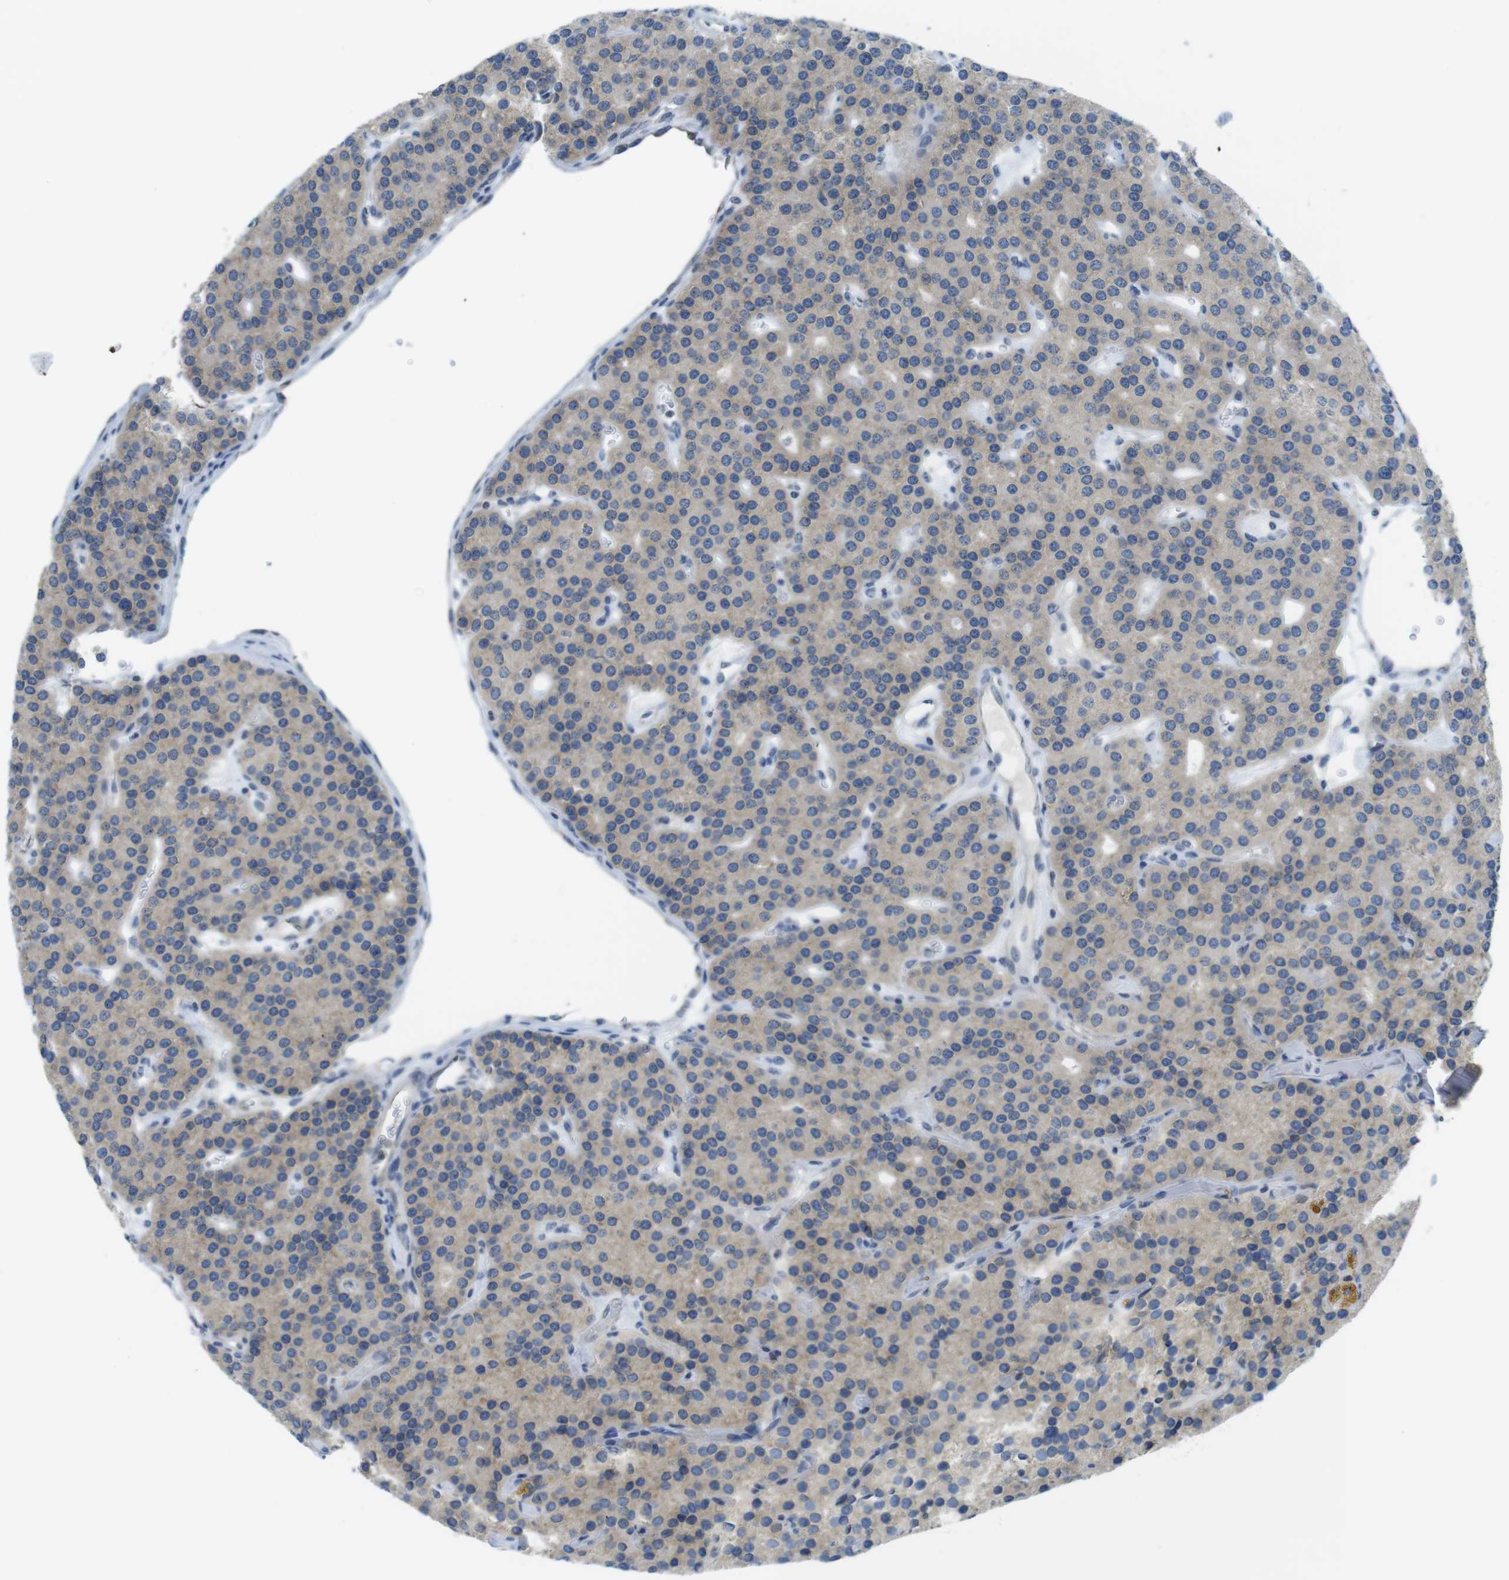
{"staining": {"intensity": "weak", "quantity": ">75%", "location": "cytoplasmic/membranous"}, "tissue": "parathyroid gland", "cell_type": "Glandular cells", "image_type": "normal", "snomed": [{"axis": "morphology", "description": "Normal tissue, NOS"}, {"axis": "morphology", "description": "Adenoma, NOS"}, {"axis": "topography", "description": "Parathyroid gland"}], "caption": "Glandular cells display low levels of weak cytoplasmic/membranous expression in about >75% of cells in unremarkable parathyroid gland. The staining is performed using DAB (3,3'-diaminobenzidine) brown chromogen to label protein expression. The nuclei are counter-stained blue using hematoxylin.", "gene": "CLPTM1L", "patient": {"sex": "female", "age": 86}}